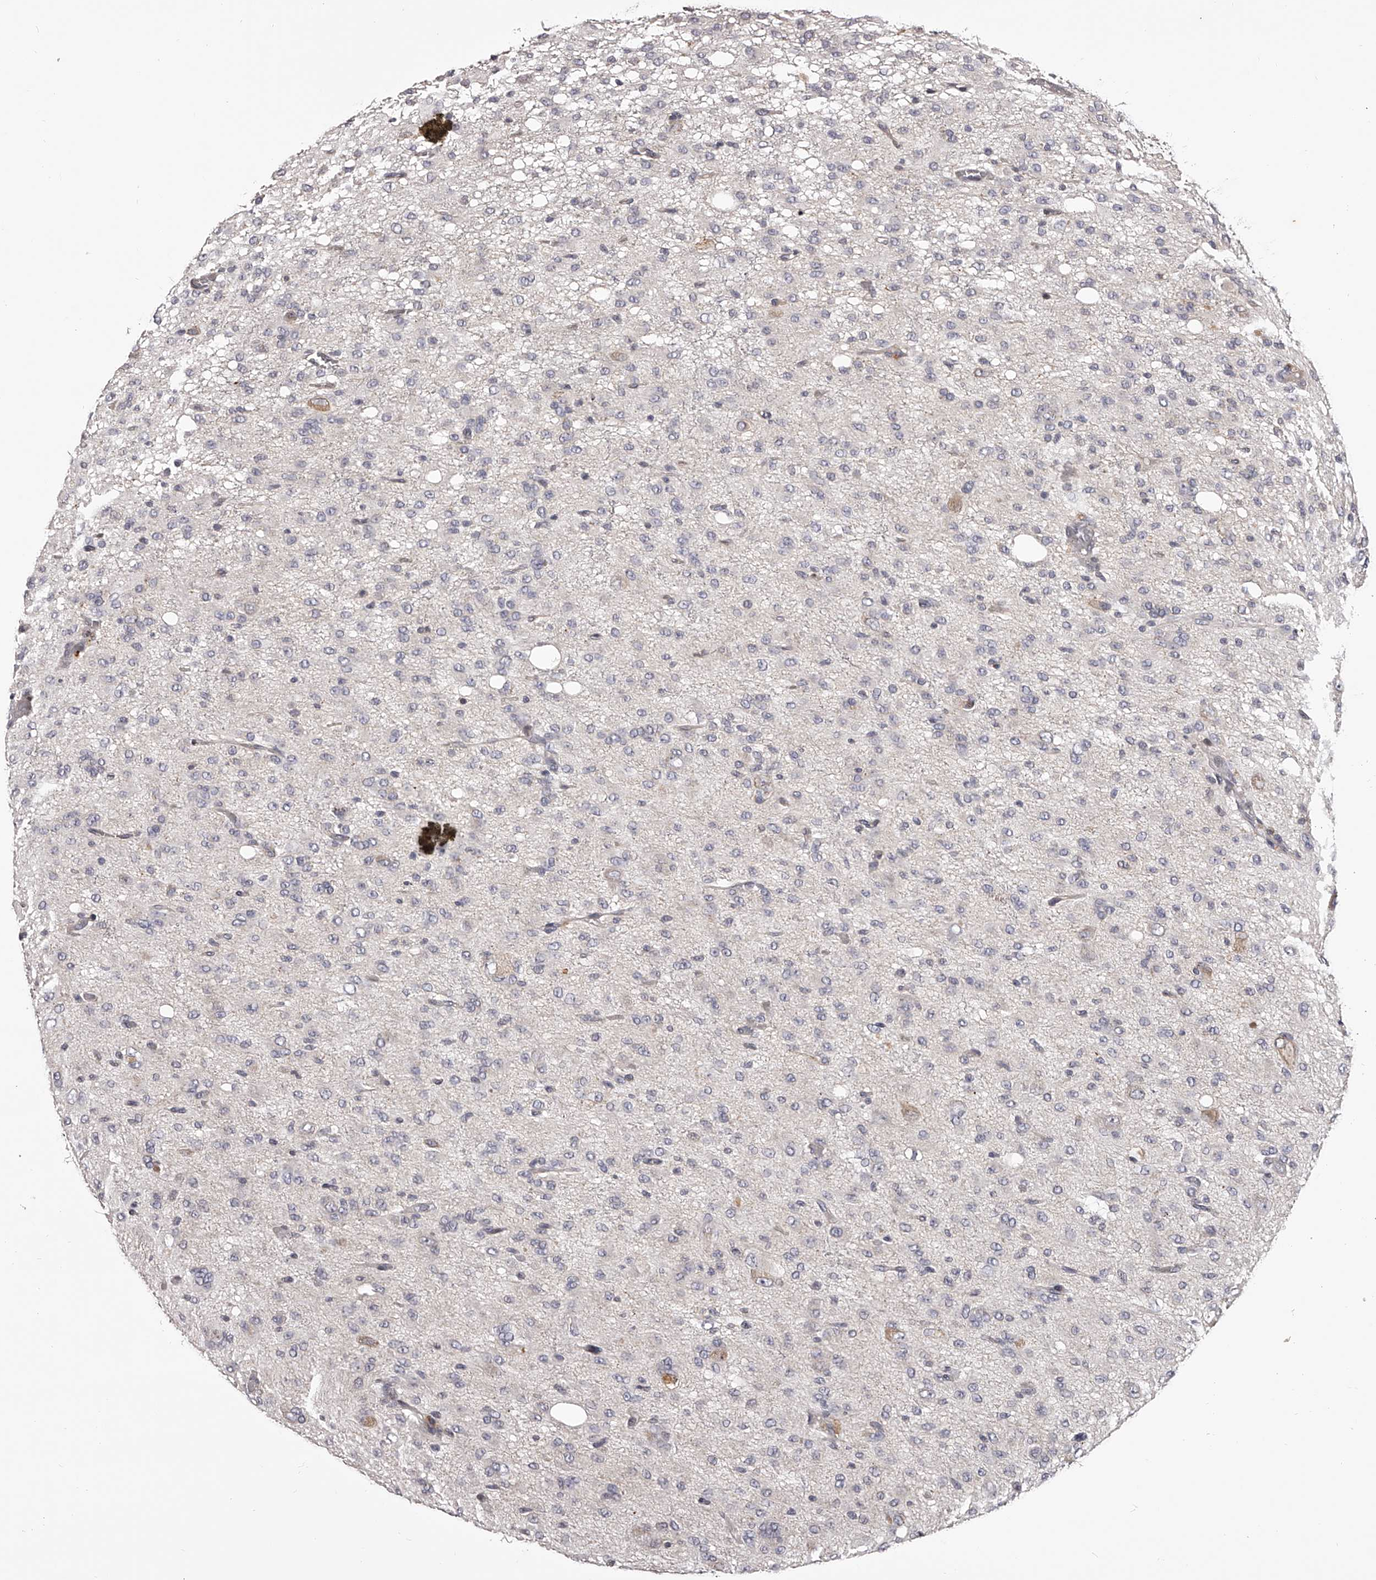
{"staining": {"intensity": "negative", "quantity": "none", "location": "none"}, "tissue": "glioma", "cell_type": "Tumor cells", "image_type": "cancer", "snomed": [{"axis": "morphology", "description": "Glioma, malignant, High grade"}, {"axis": "topography", "description": "Brain"}], "caption": "An immunohistochemistry (IHC) photomicrograph of glioma is shown. There is no staining in tumor cells of glioma. (DAB (3,3'-diaminobenzidine) immunohistochemistry (IHC) visualized using brightfield microscopy, high magnification).", "gene": "PFDN2", "patient": {"sex": "female", "age": 59}}